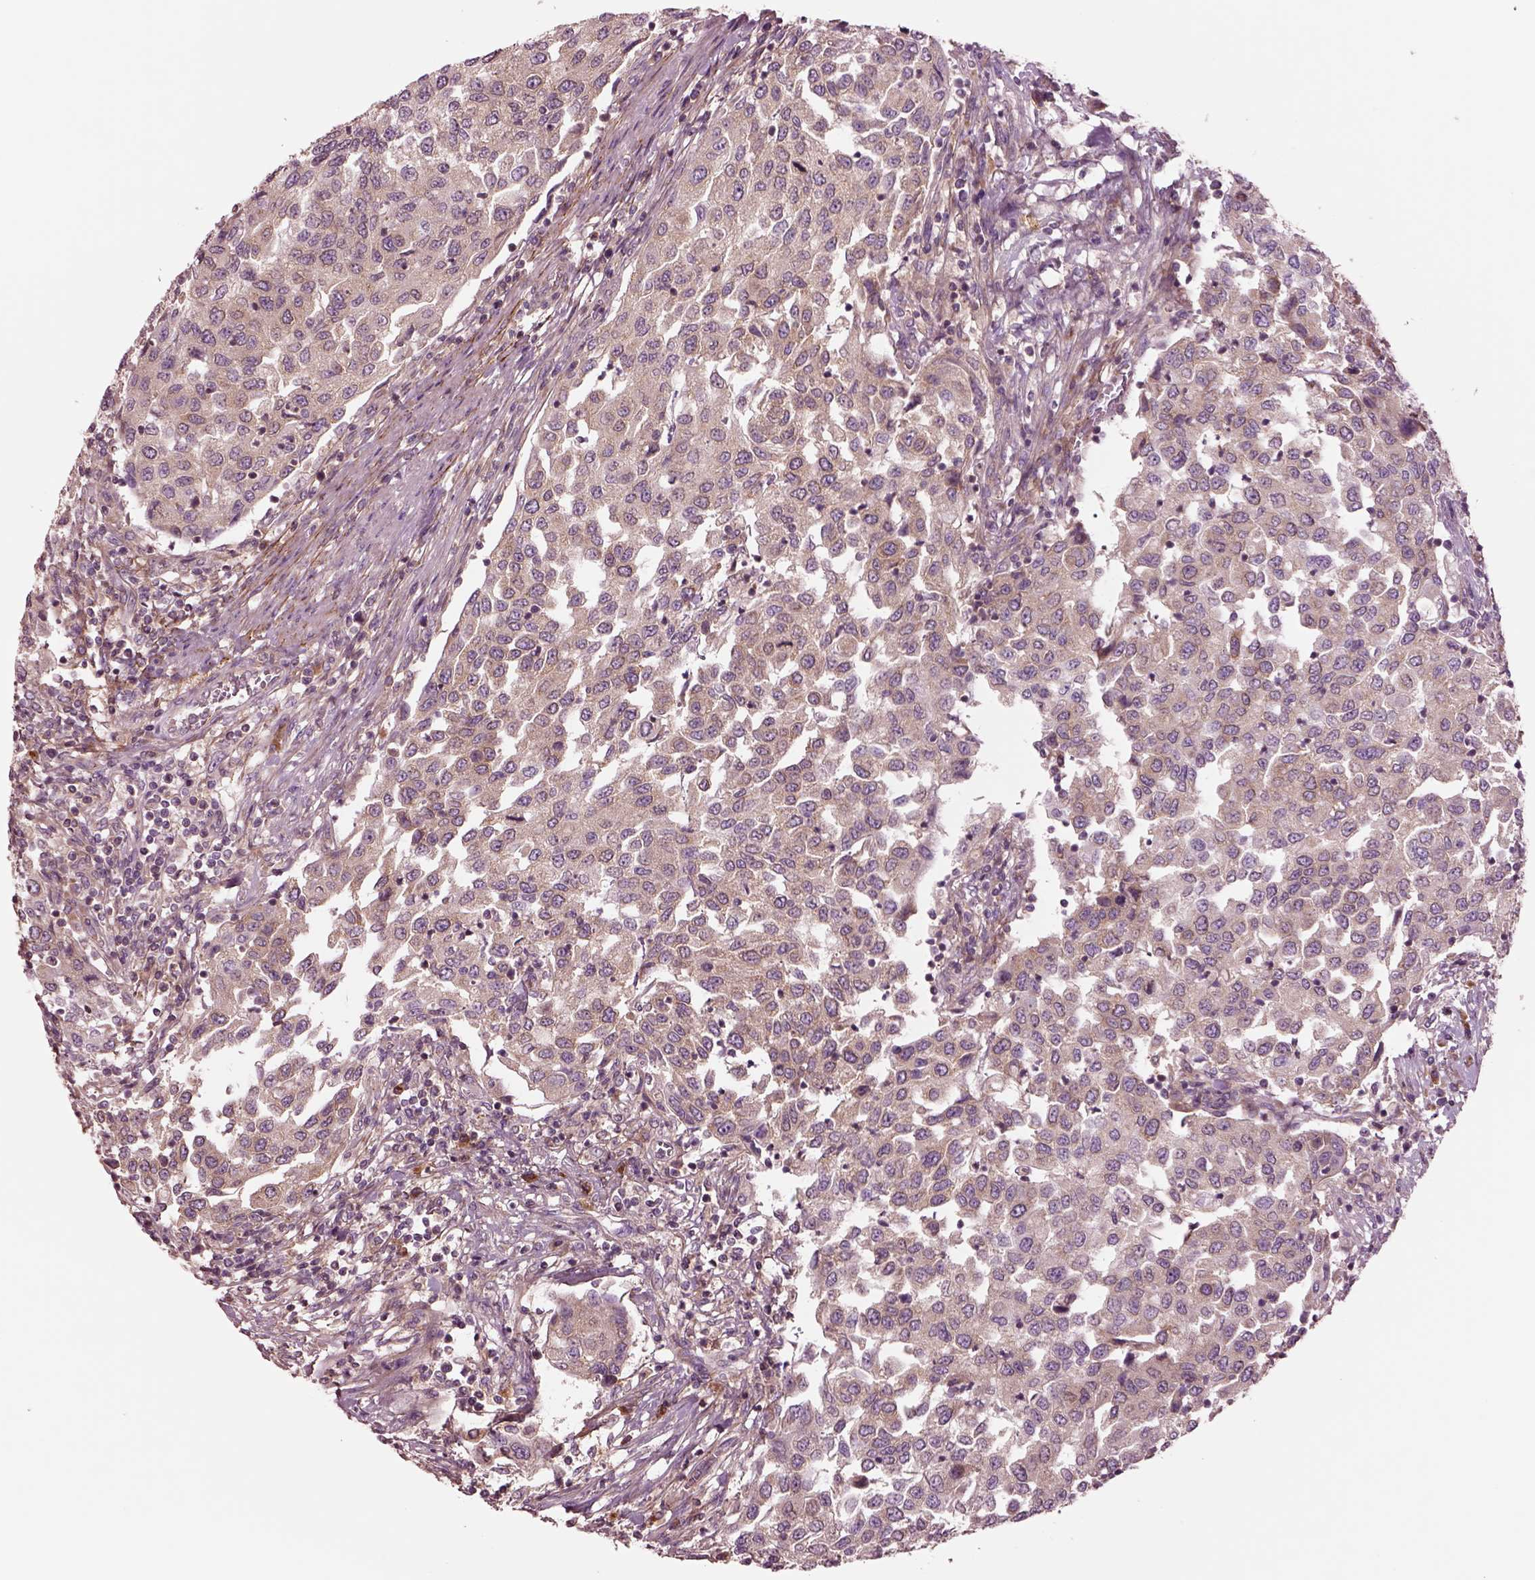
{"staining": {"intensity": "moderate", "quantity": "<25%", "location": "cytoplasmic/membranous"}, "tissue": "urothelial cancer", "cell_type": "Tumor cells", "image_type": "cancer", "snomed": [{"axis": "morphology", "description": "Urothelial carcinoma, High grade"}, {"axis": "topography", "description": "Urinary bladder"}], "caption": "IHC photomicrograph of urothelial carcinoma (high-grade) stained for a protein (brown), which exhibits low levels of moderate cytoplasmic/membranous positivity in about <25% of tumor cells.", "gene": "SEC23A", "patient": {"sex": "female", "age": 78}}